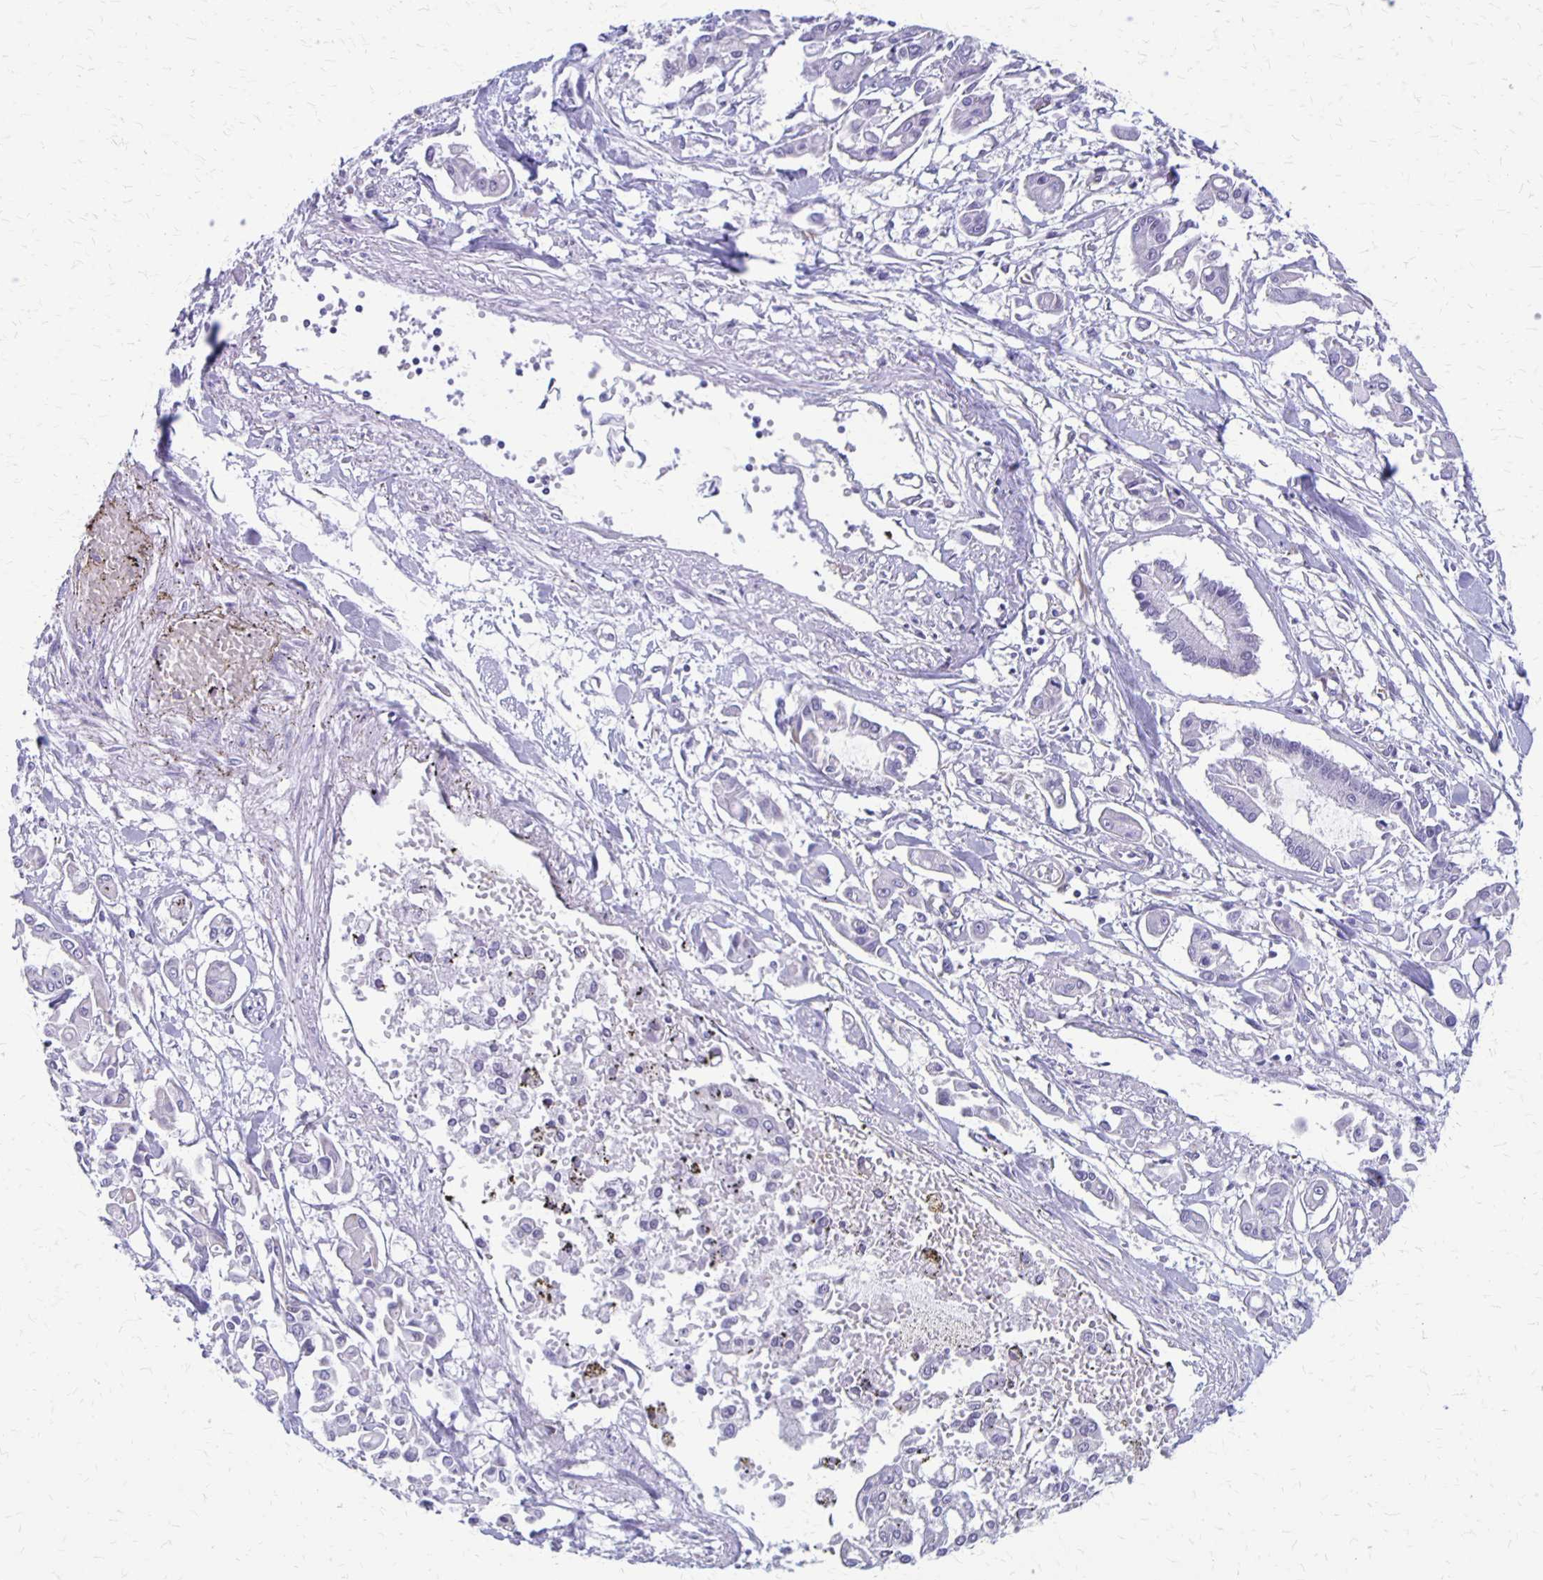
{"staining": {"intensity": "negative", "quantity": "none", "location": "none"}, "tissue": "pancreatic cancer", "cell_type": "Tumor cells", "image_type": "cancer", "snomed": [{"axis": "morphology", "description": "Adenocarcinoma, NOS"}, {"axis": "topography", "description": "Pancreas"}], "caption": "IHC of human pancreatic cancer shows no positivity in tumor cells.", "gene": "SEPTIN5", "patient": {"sex": "male", "age": 61}}